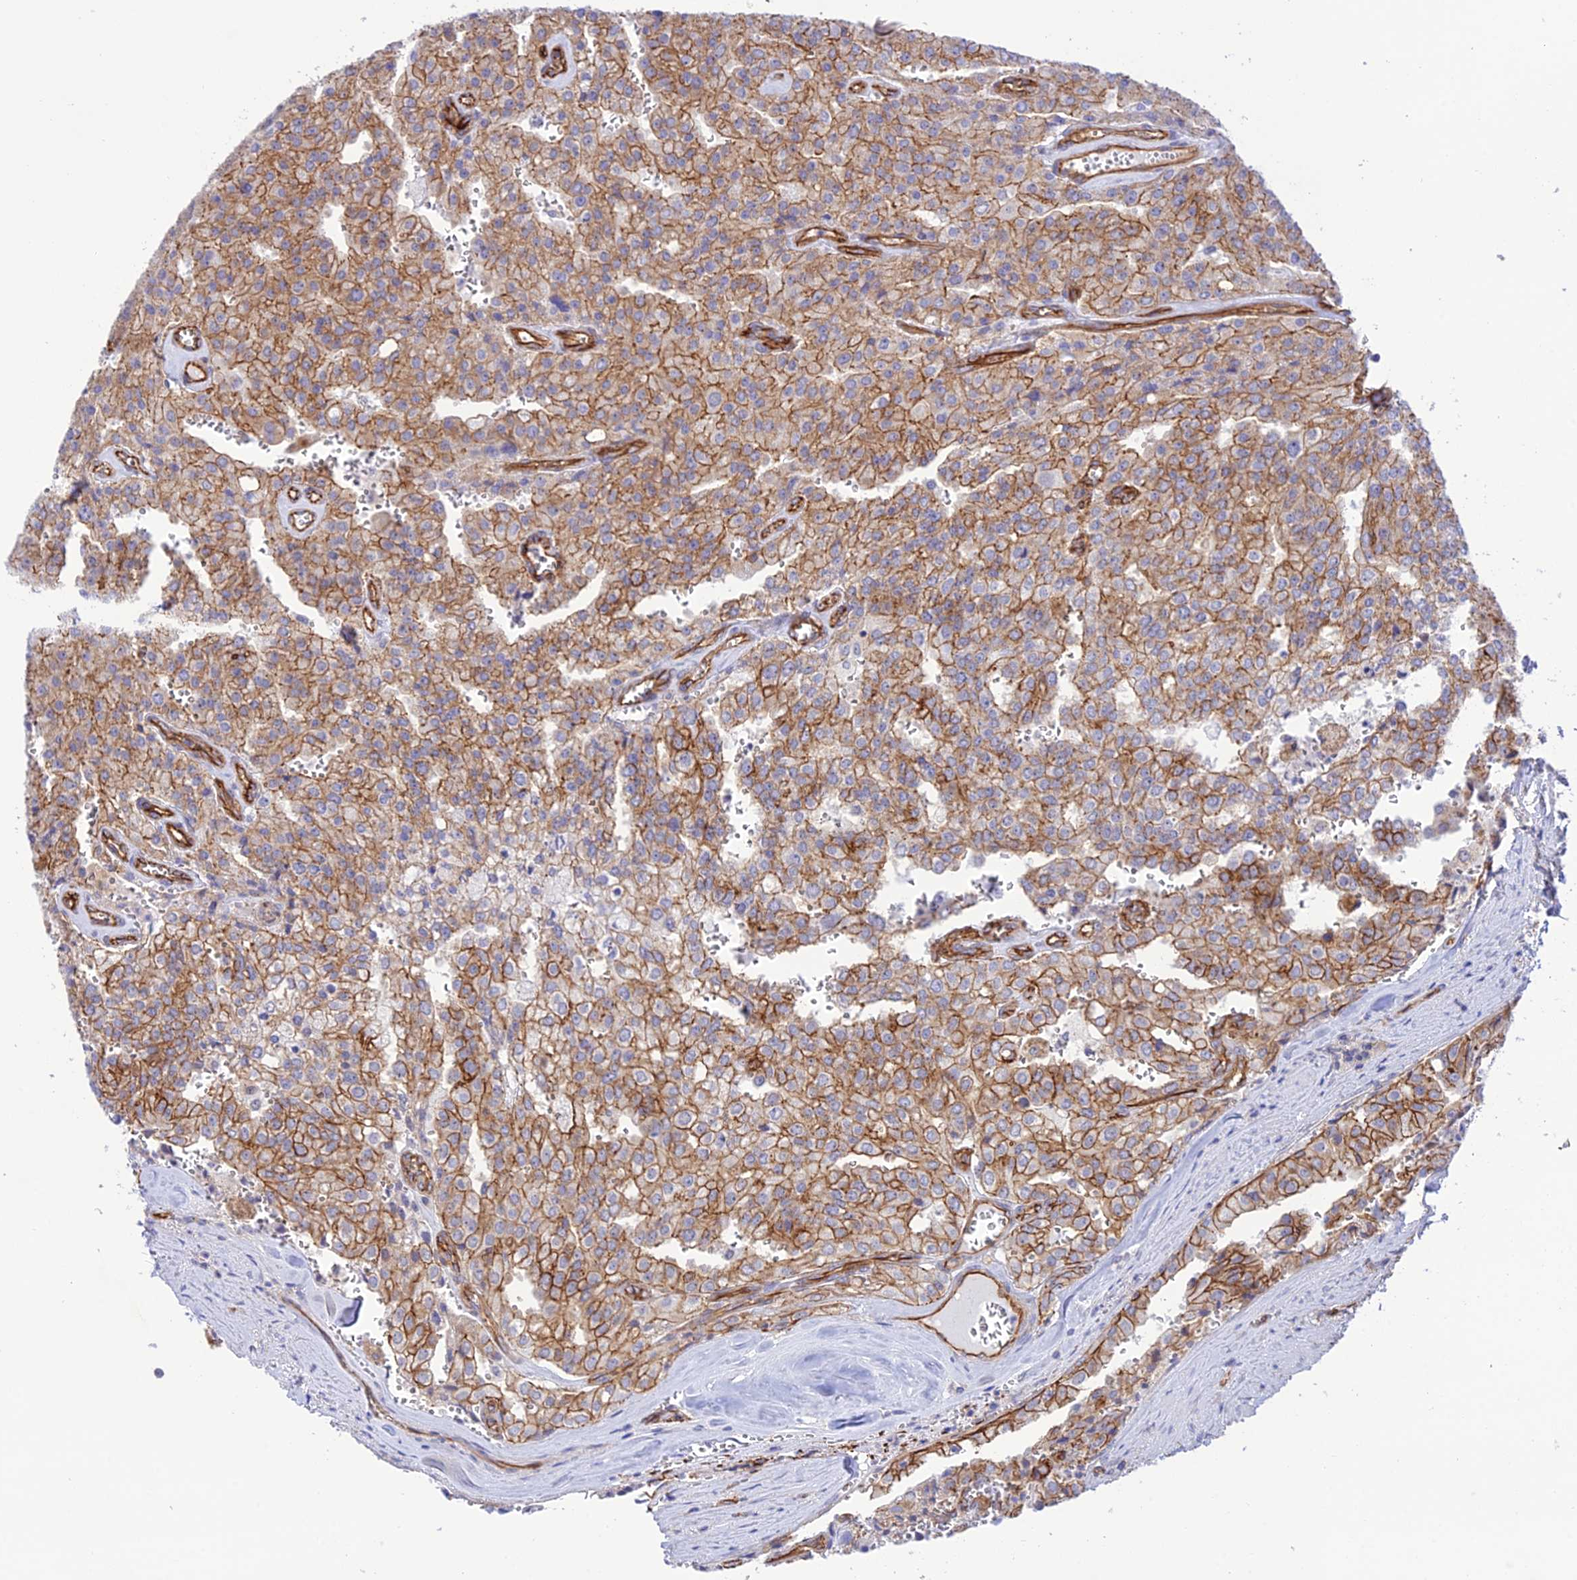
{"staining": {"intensity": "moderate", "quantity": ">75%", "location": "cytoplasmic/membranous"}, "tissue": "prostate cancer", "cell_type": "Tumor cells", "image_type": "cancer", "snomed": [{"axis": "morphology", "description": "Adenocarcinoma, High grade"}, {"axis": "topography", "description": "Prostate"}], "caption": "Immunohistochemistry (IHC) (DAB (3,3'-diaminobenzidine)) staining of human prostate cancer (adenocarcinoma (high-grade)) demonstrates moderate cytoplasmic/membranous protein expression in about >75% of tumor cells.", "gene": "YPEL5", "patient": {"sex": "male", "age": 68}}